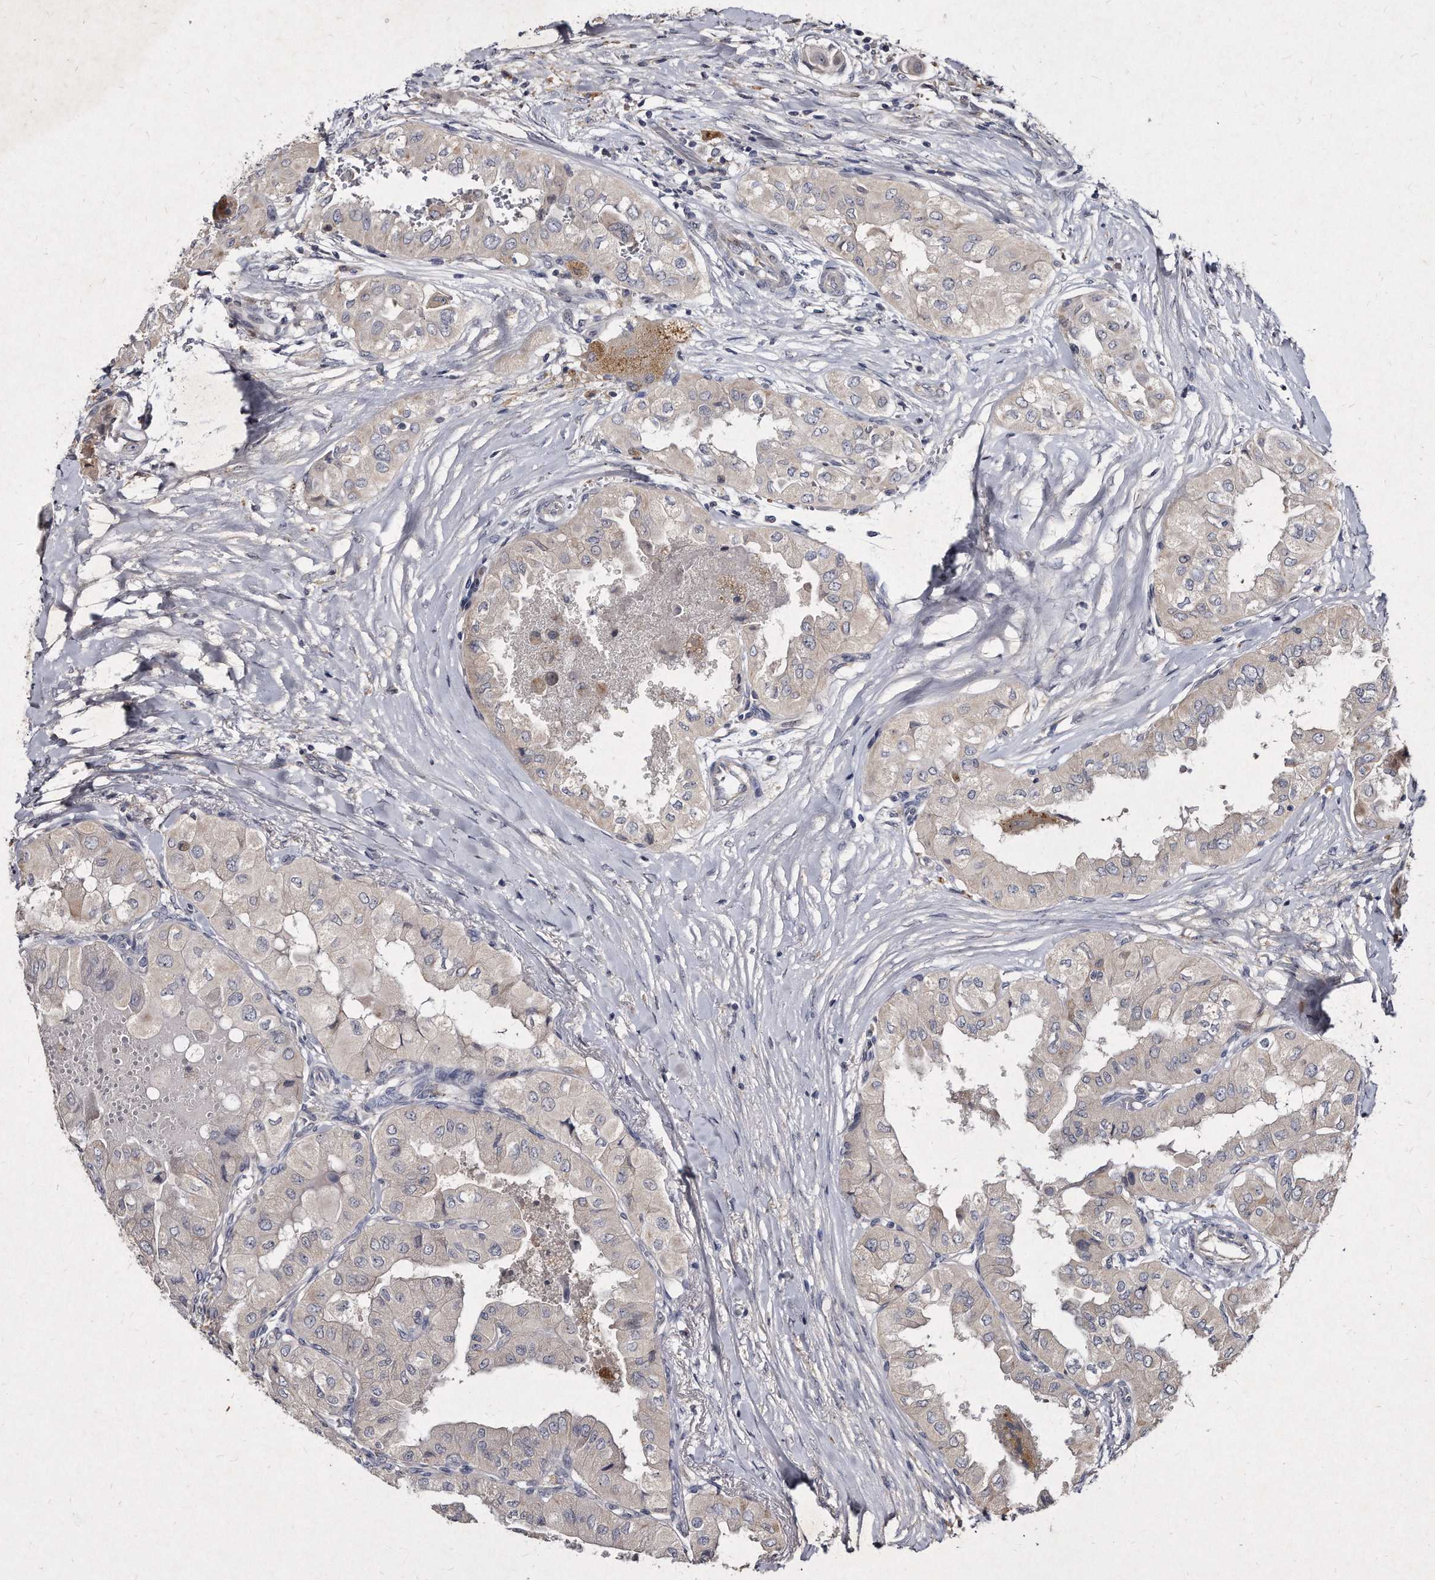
{"staining": {"intensity": "negative", "quantity": "none", "location": "none"}, "tissue": "thyroid cancer", "cell_type": "Tumor cells", "image_type": "cancer", "snomed": [{"axis": "morphology", "description": "Papillary adenocarcinoma, NOS"}, {"axis": "topography", "description": "Thyroid gland"}], "caption": "Tumor cells show no significant protein staining in thyroid papillary adenocarcinoma.", "gene": "KLHDC3", "patient": {"sex": "female", "age": 59}}